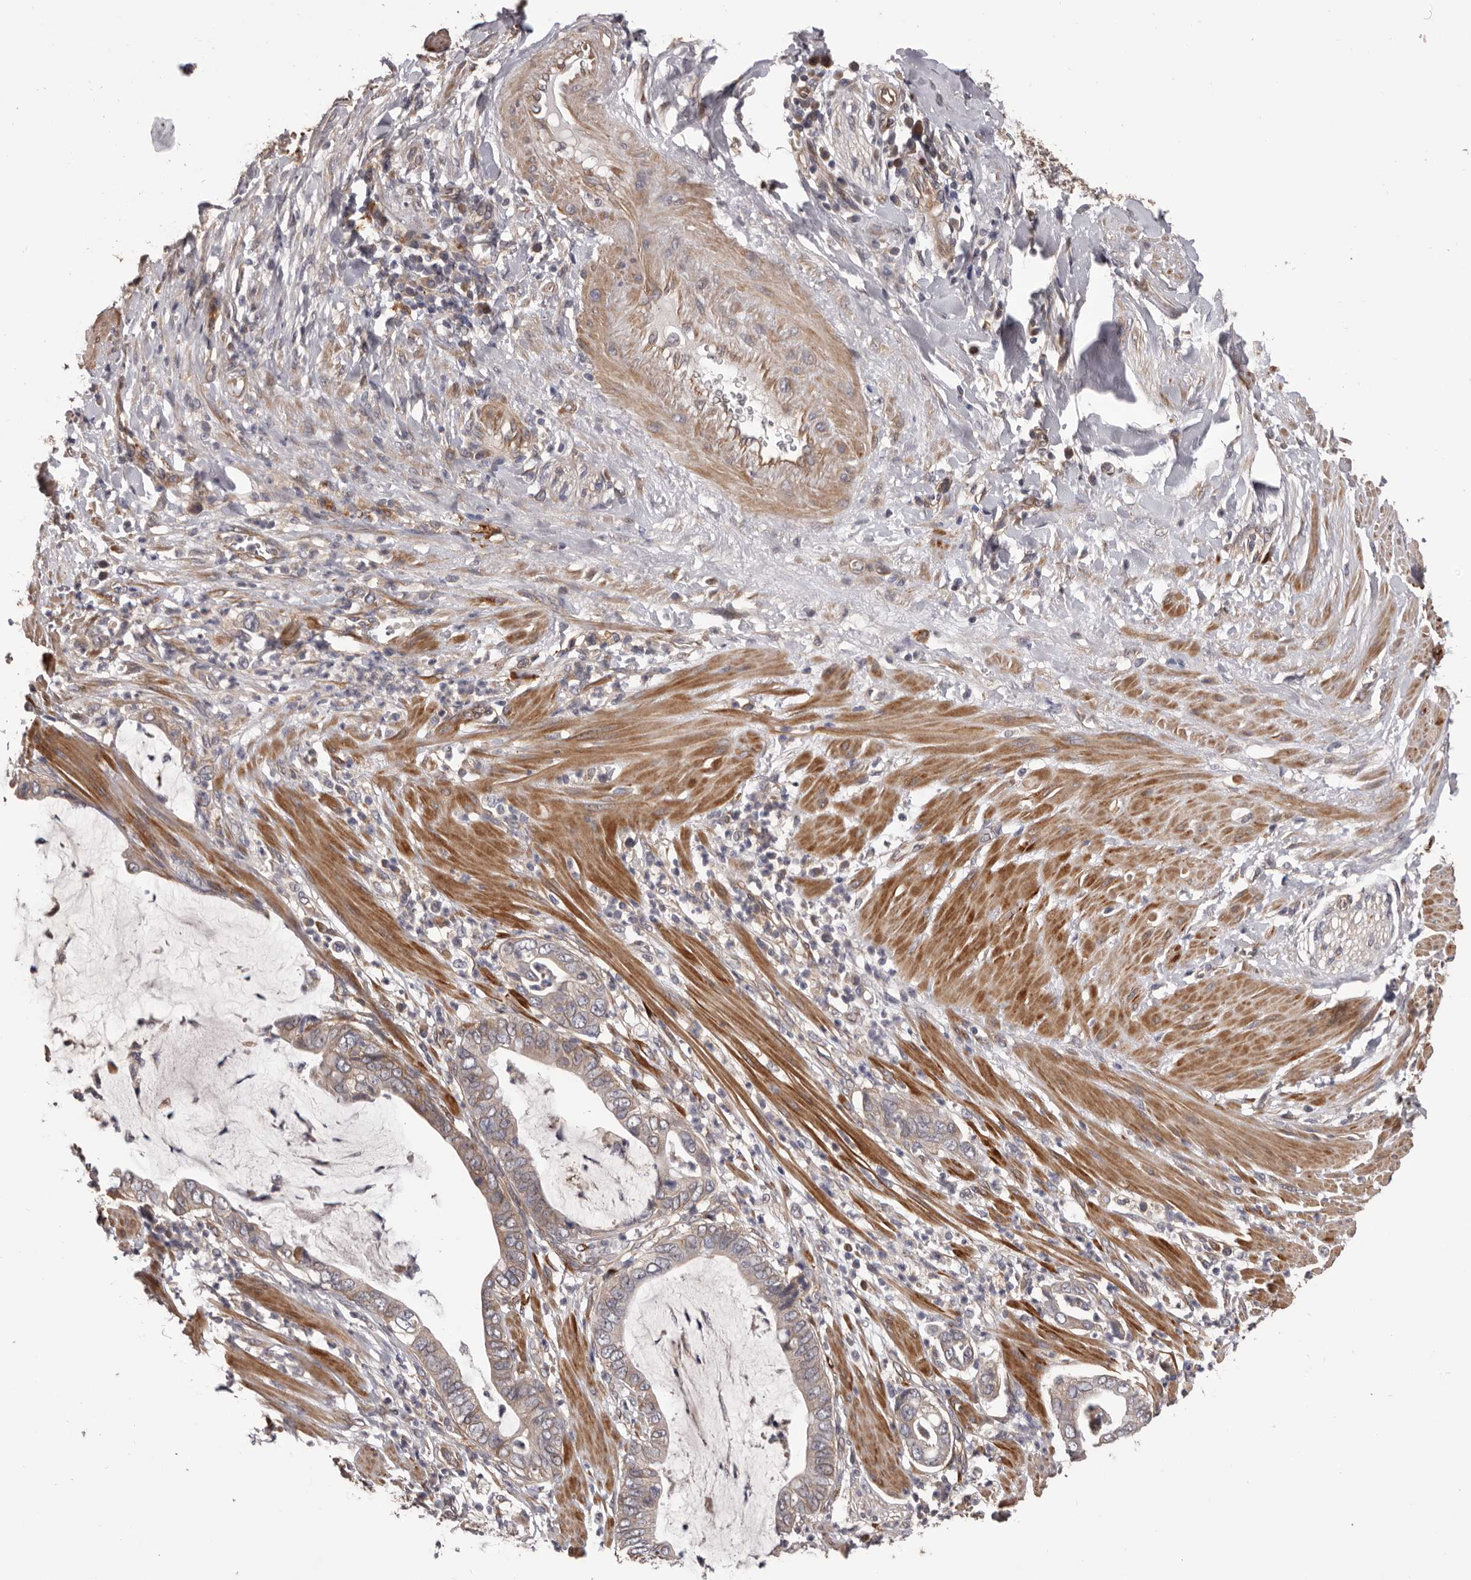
{"staining": {"intensity": "moderate", "quantity": "25%-75%", "location": "cytoplasmic/membranous"}, "tissue": "pancreatic cancer", "cell_type": "Tumor cells", "image_type": "cancer", "snomed": [{"axis": "morphology", "description": "Adenocarcinoma, NOS"}, {"axis": "topography", "description": "Pancreas"}], "caption": "Immunohistochemistry image of neoplastic tissue: pancreatic adenocarcinoma stained using immunohistochemistry (IHC) demonstrates medium levels of moderate protein expression localized specifically in the cytoplasmic/membranous of tumor cells, appearing as a cytoplasmic/membranous brown color.", "gene": "ADAMTS2", "patient": {"sex": "male", "age": 75}}